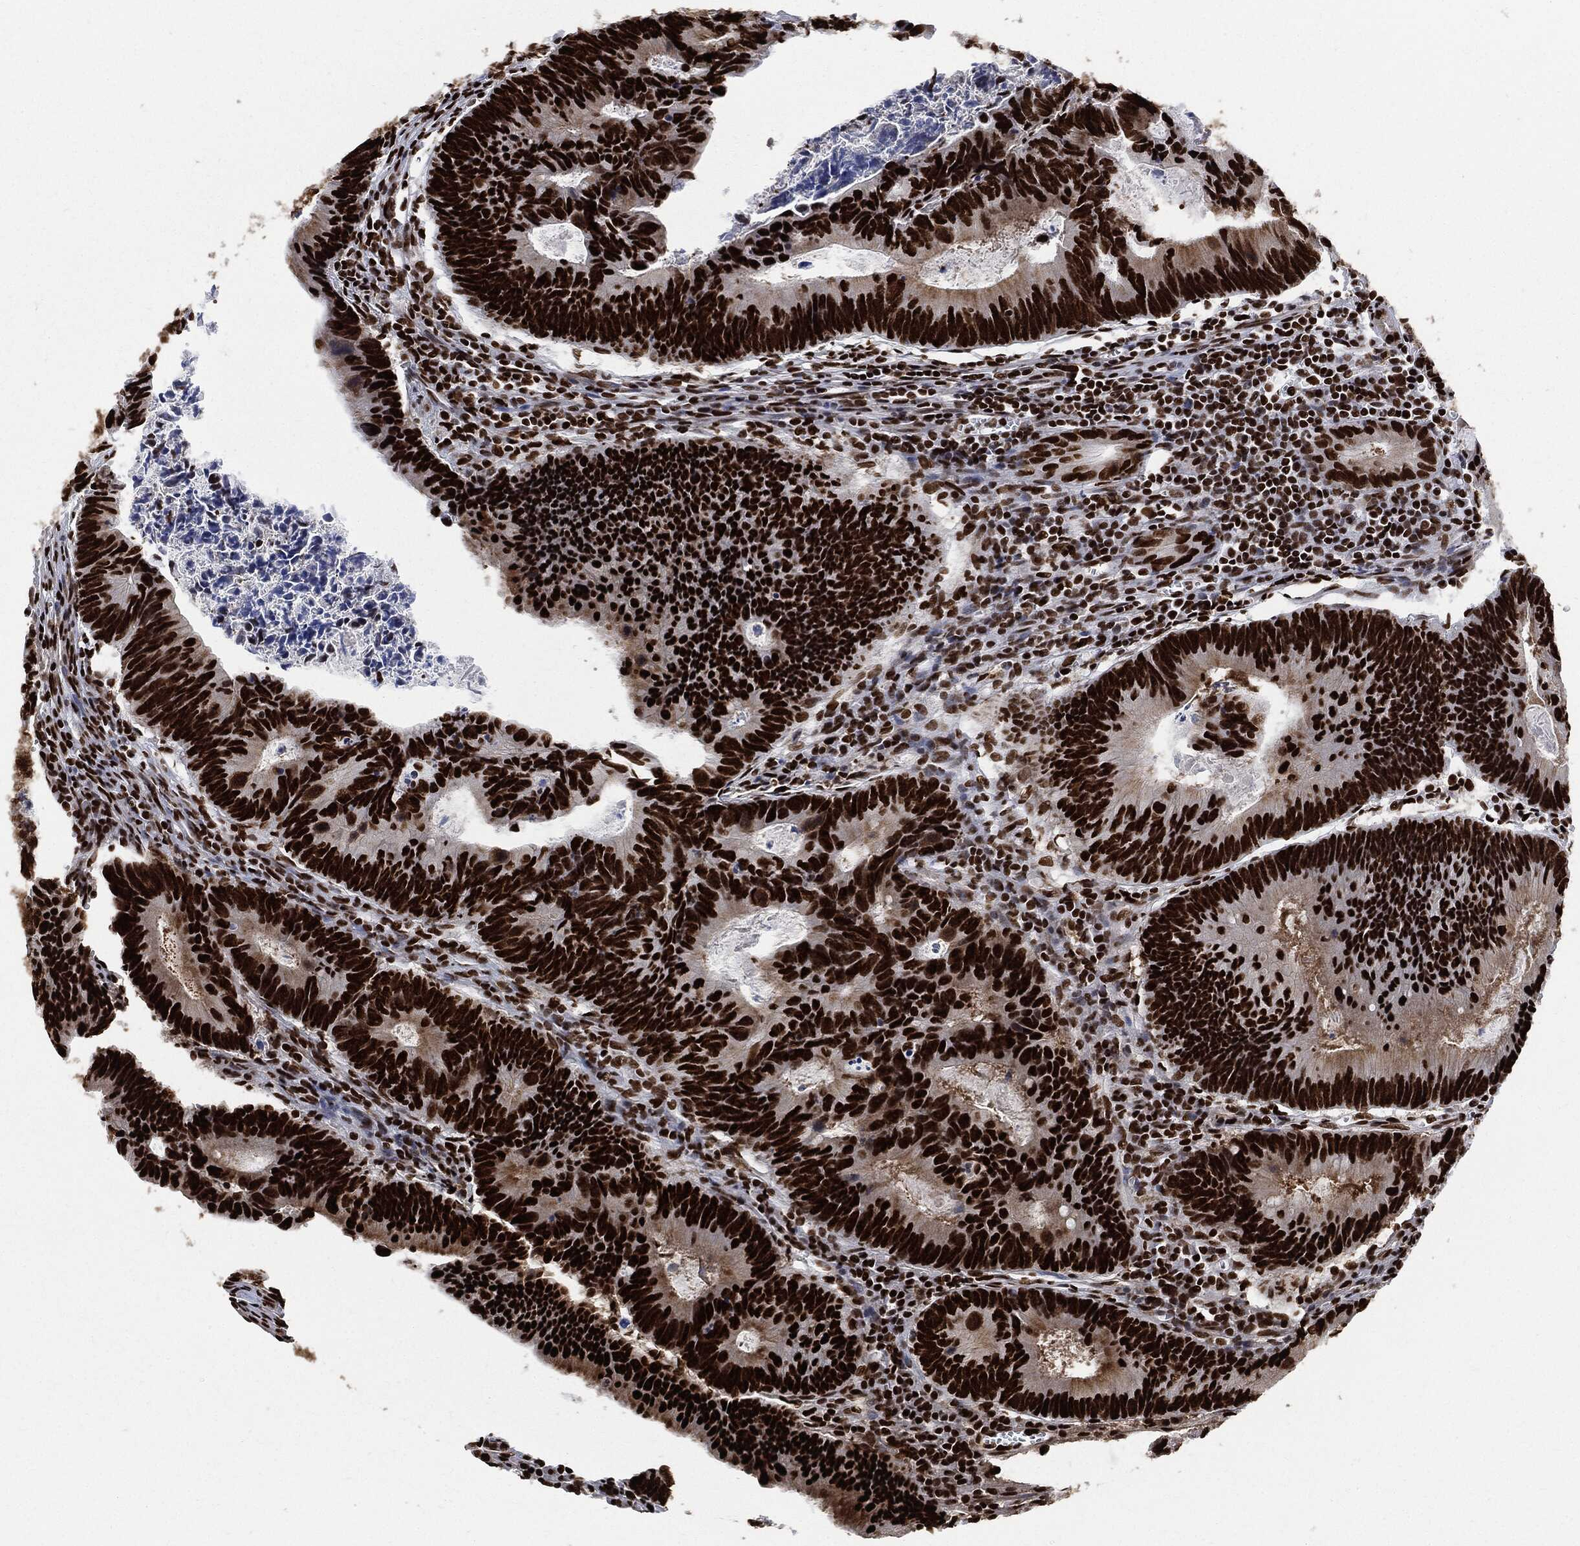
{"staining": {"intensity": "strong", "quantity": ">75%", "location": "nuclear"}, "tissue": "colorectal cancer", "cell_type": "Tumor cells", "image_type": "cancer", "snomed": [{"axis": "morphology", "description": "Adenocarcinoma, NOS"}, {"axis": "topography", "description": "Colon"}], "caption": "Immunohistochemical staining of colorectal cancer displays strong nuclear protein positivity in approximately >75% of tumor cells. Nuclei are stained in blue.", "gene": "RECQL", "patient": {"sex": "female", "age": 87}}